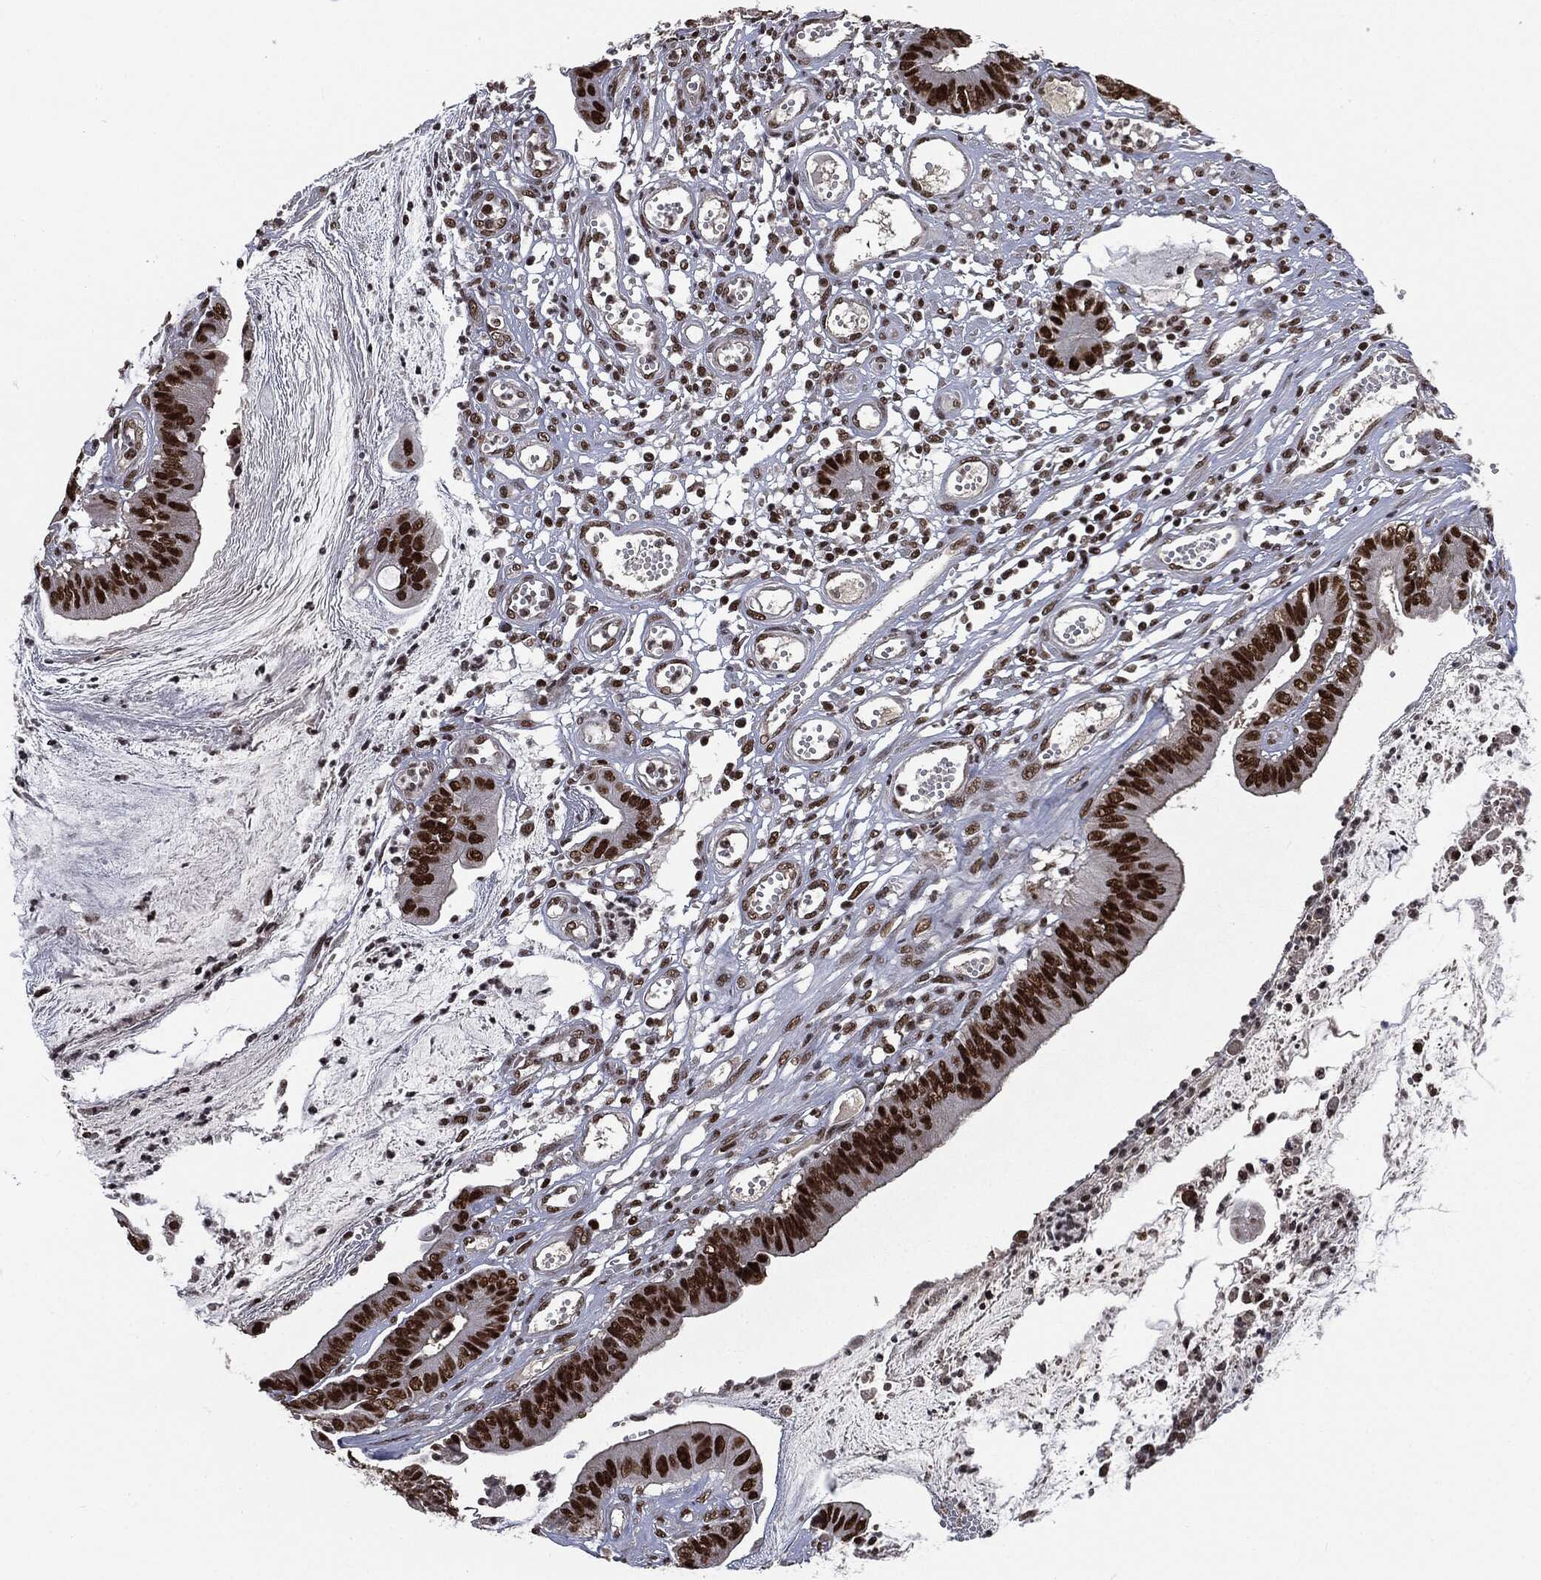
{"staining": {"intensity": "strong", "quantity": ">75%", "location": "nuclear"}, "tissue": "colorectal cancer", "cell_type": "Tumor cells", "image_type": "cancer", "snomed": [{"axis": "morphology", "description": "Adenocarcinoma, NOS"}, {"axis": "topography", "description": "Colon"}], "caption": "This micrograph shows colorectal cancer stained with immunohistochemistry (IHC) to label a protein in brown. The nuclear of tumor cells show strong positivity for the protein. Nuclei are counter-stained blue.", "gene": "DPH2", "patient": {"sex": "female", "age": 69}}